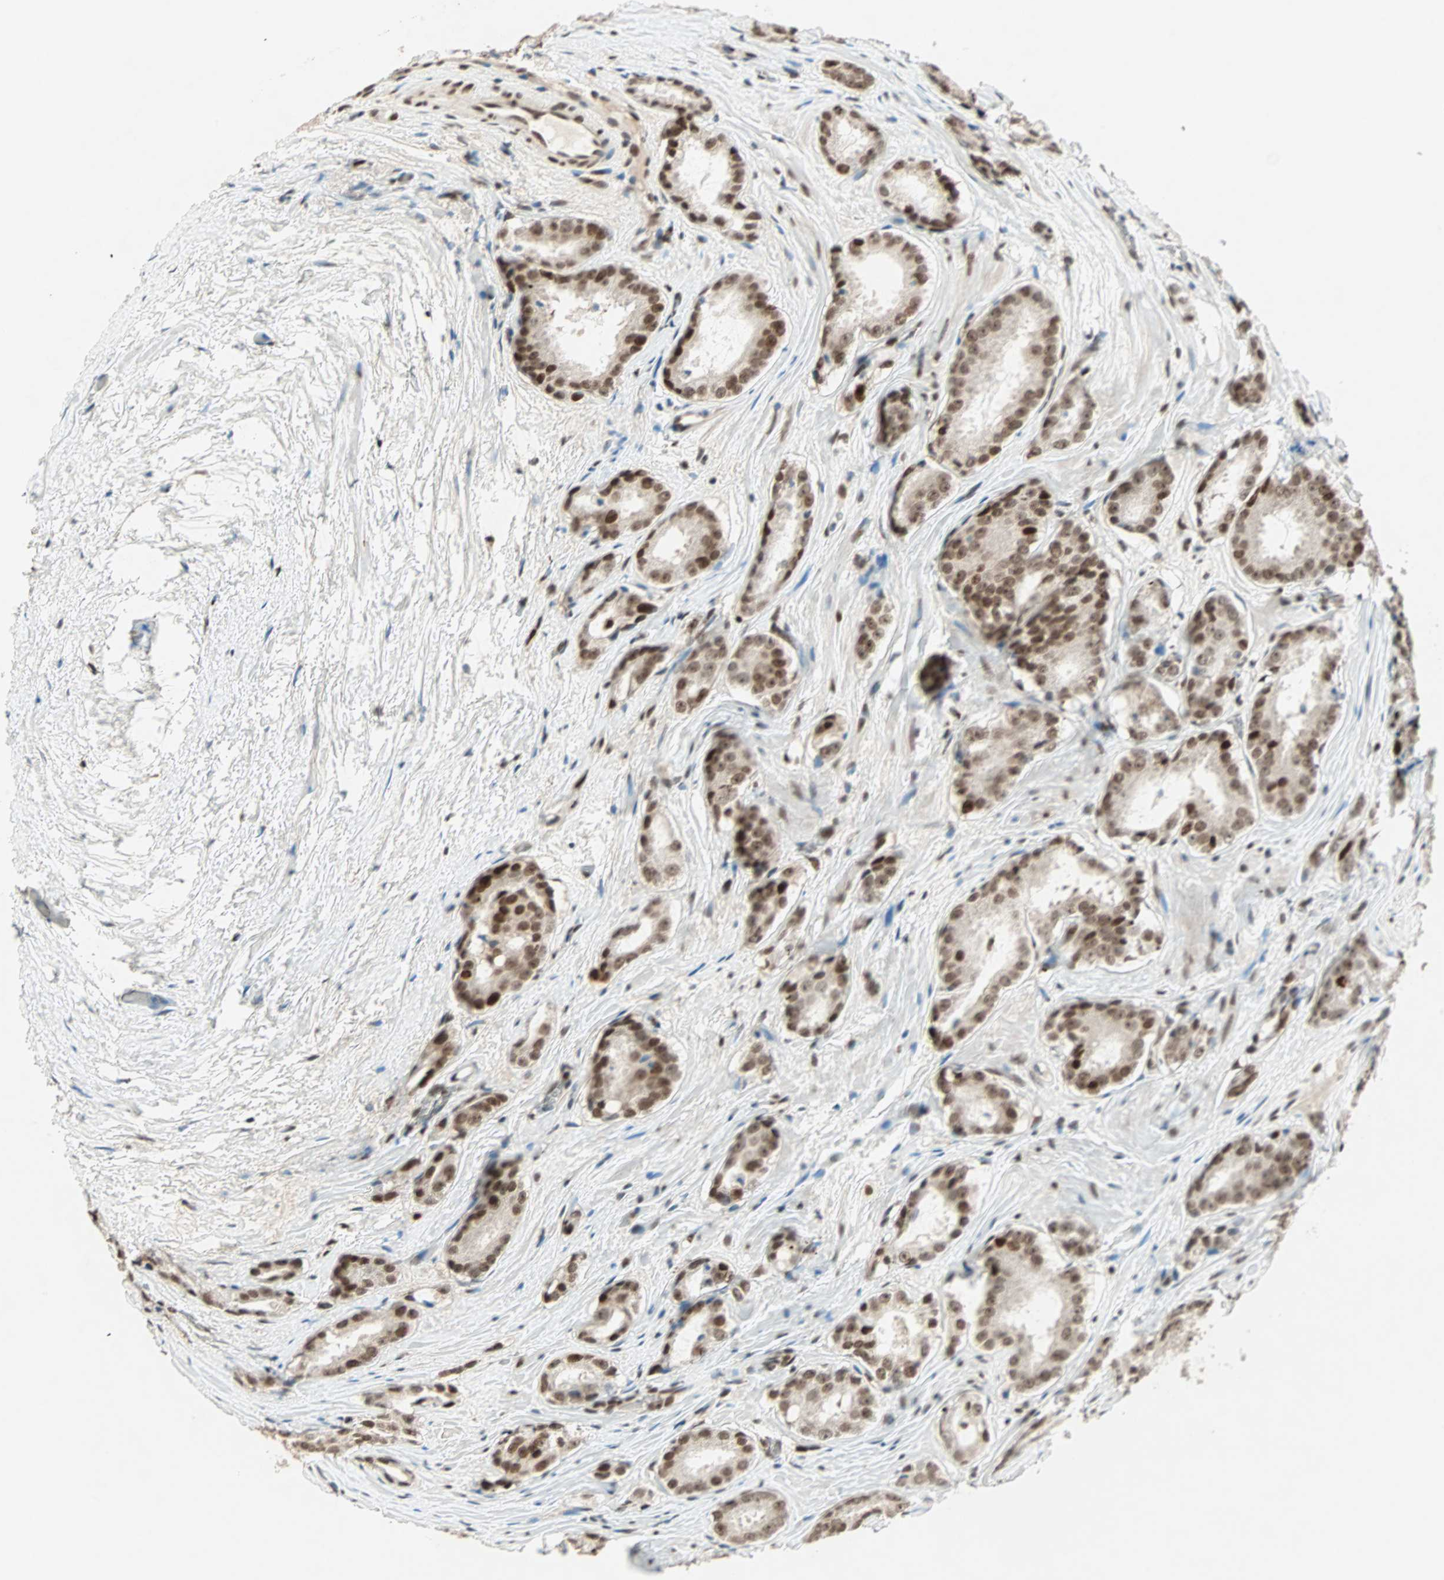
{"staining": {"intensity": "moderate", "quantity": ">75%", "location": "nuclear"}, "tissue": "prostate cancer", "cell_type": "Tumor cells", "image_type": "cancer", "snomed": [{"axis": "morphology", "description": "Adenocarcinoma, High grade"}, {"axis": "topography", "description": "Prostate"}], "caption": "Human high-grade adenocarcinoma (prostate) stained with a protein marker displays moderate staining in tumor cells.", "gene": "MDC1", "patient": {"sex": "male", "age": 64}}